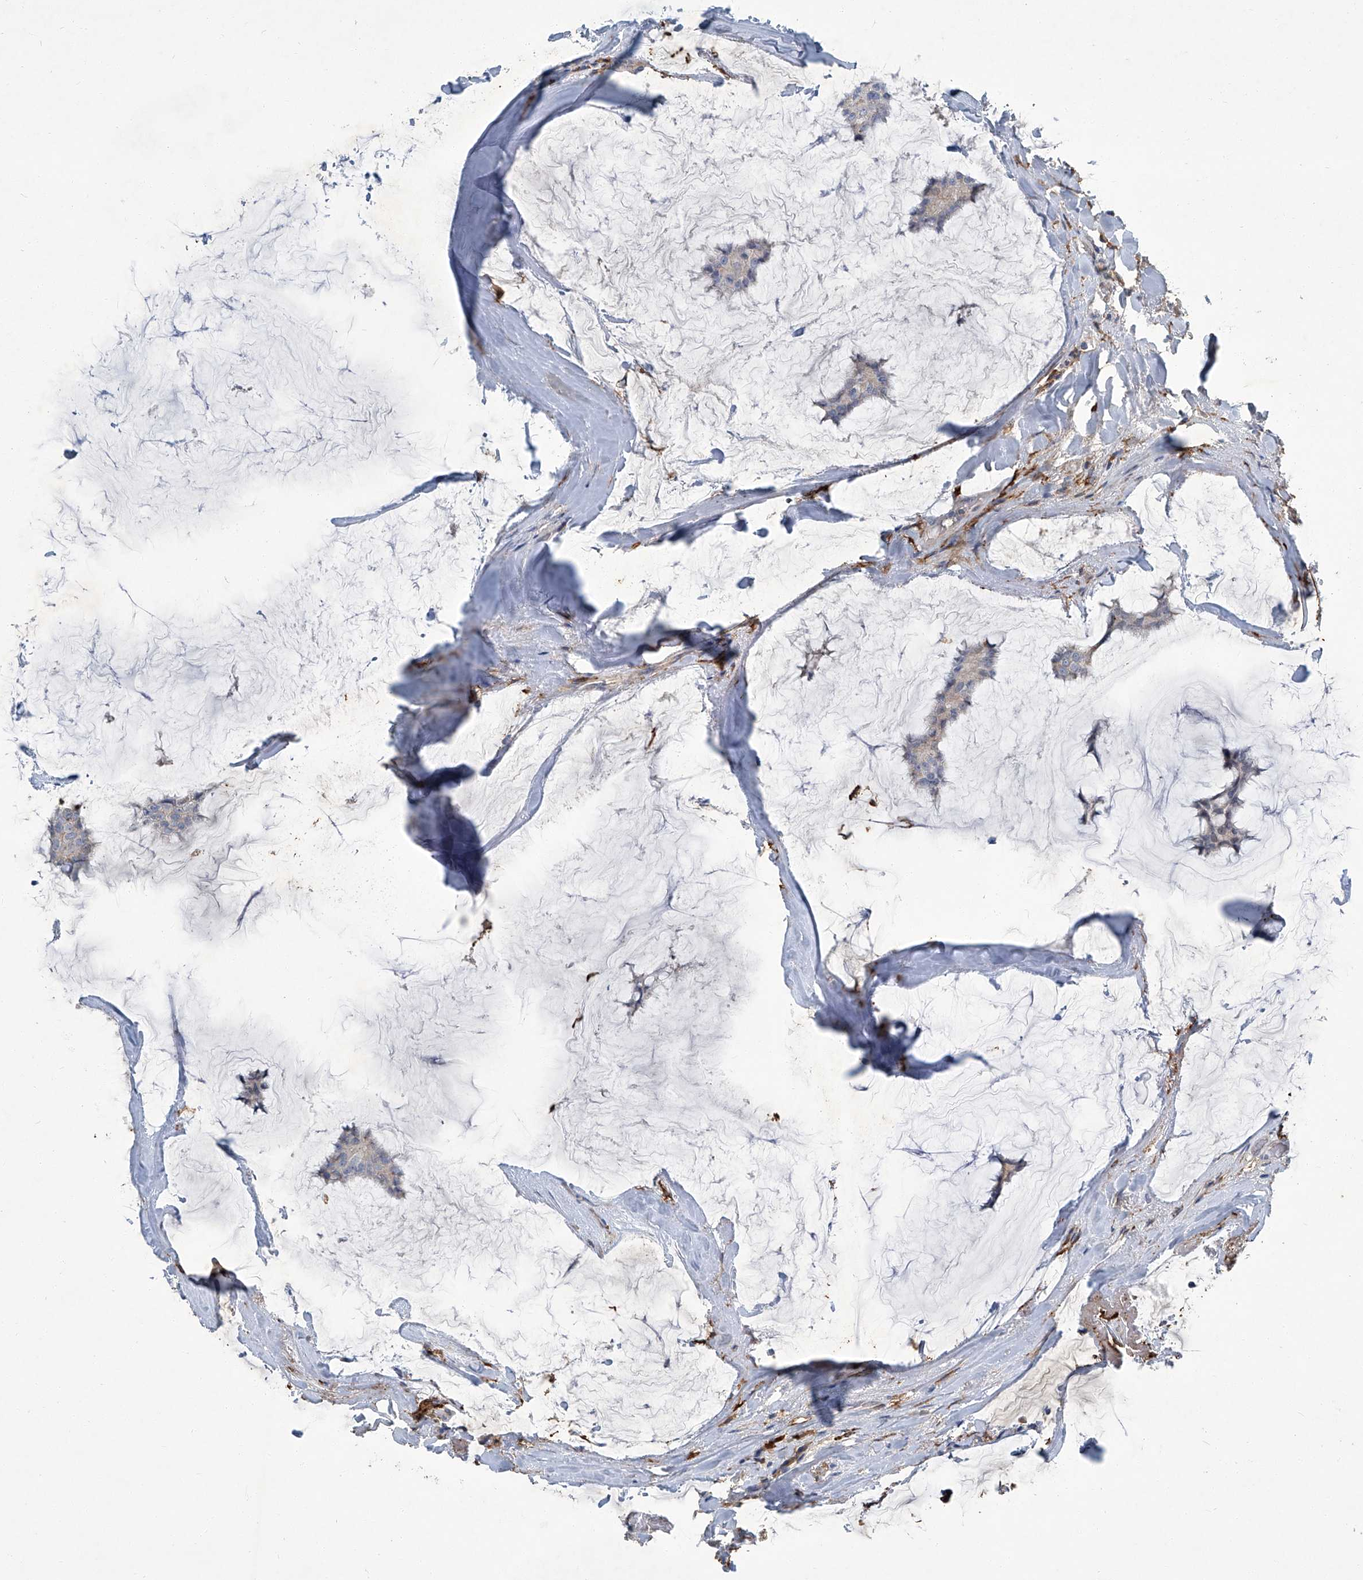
{"staining": {"intensity": "negative", "quantity": "none", "location": "none"}, "tissue": "breast cancer", "cell_type": "Tumor cells", "image_type": "cancer", "snomed": [{"axis": "morphology", "description": "Duct carcinoma"}, {"axis": "topography", "description": "Breast"}], "caption": "Immunohistochemistry photomicrograph of breast intraductal carcinoma stained for a protein (brown), which demonstrates no staining in tumor cells.", "gene": "FAM167A", "patient": {"sex": "female", "age": 93}}